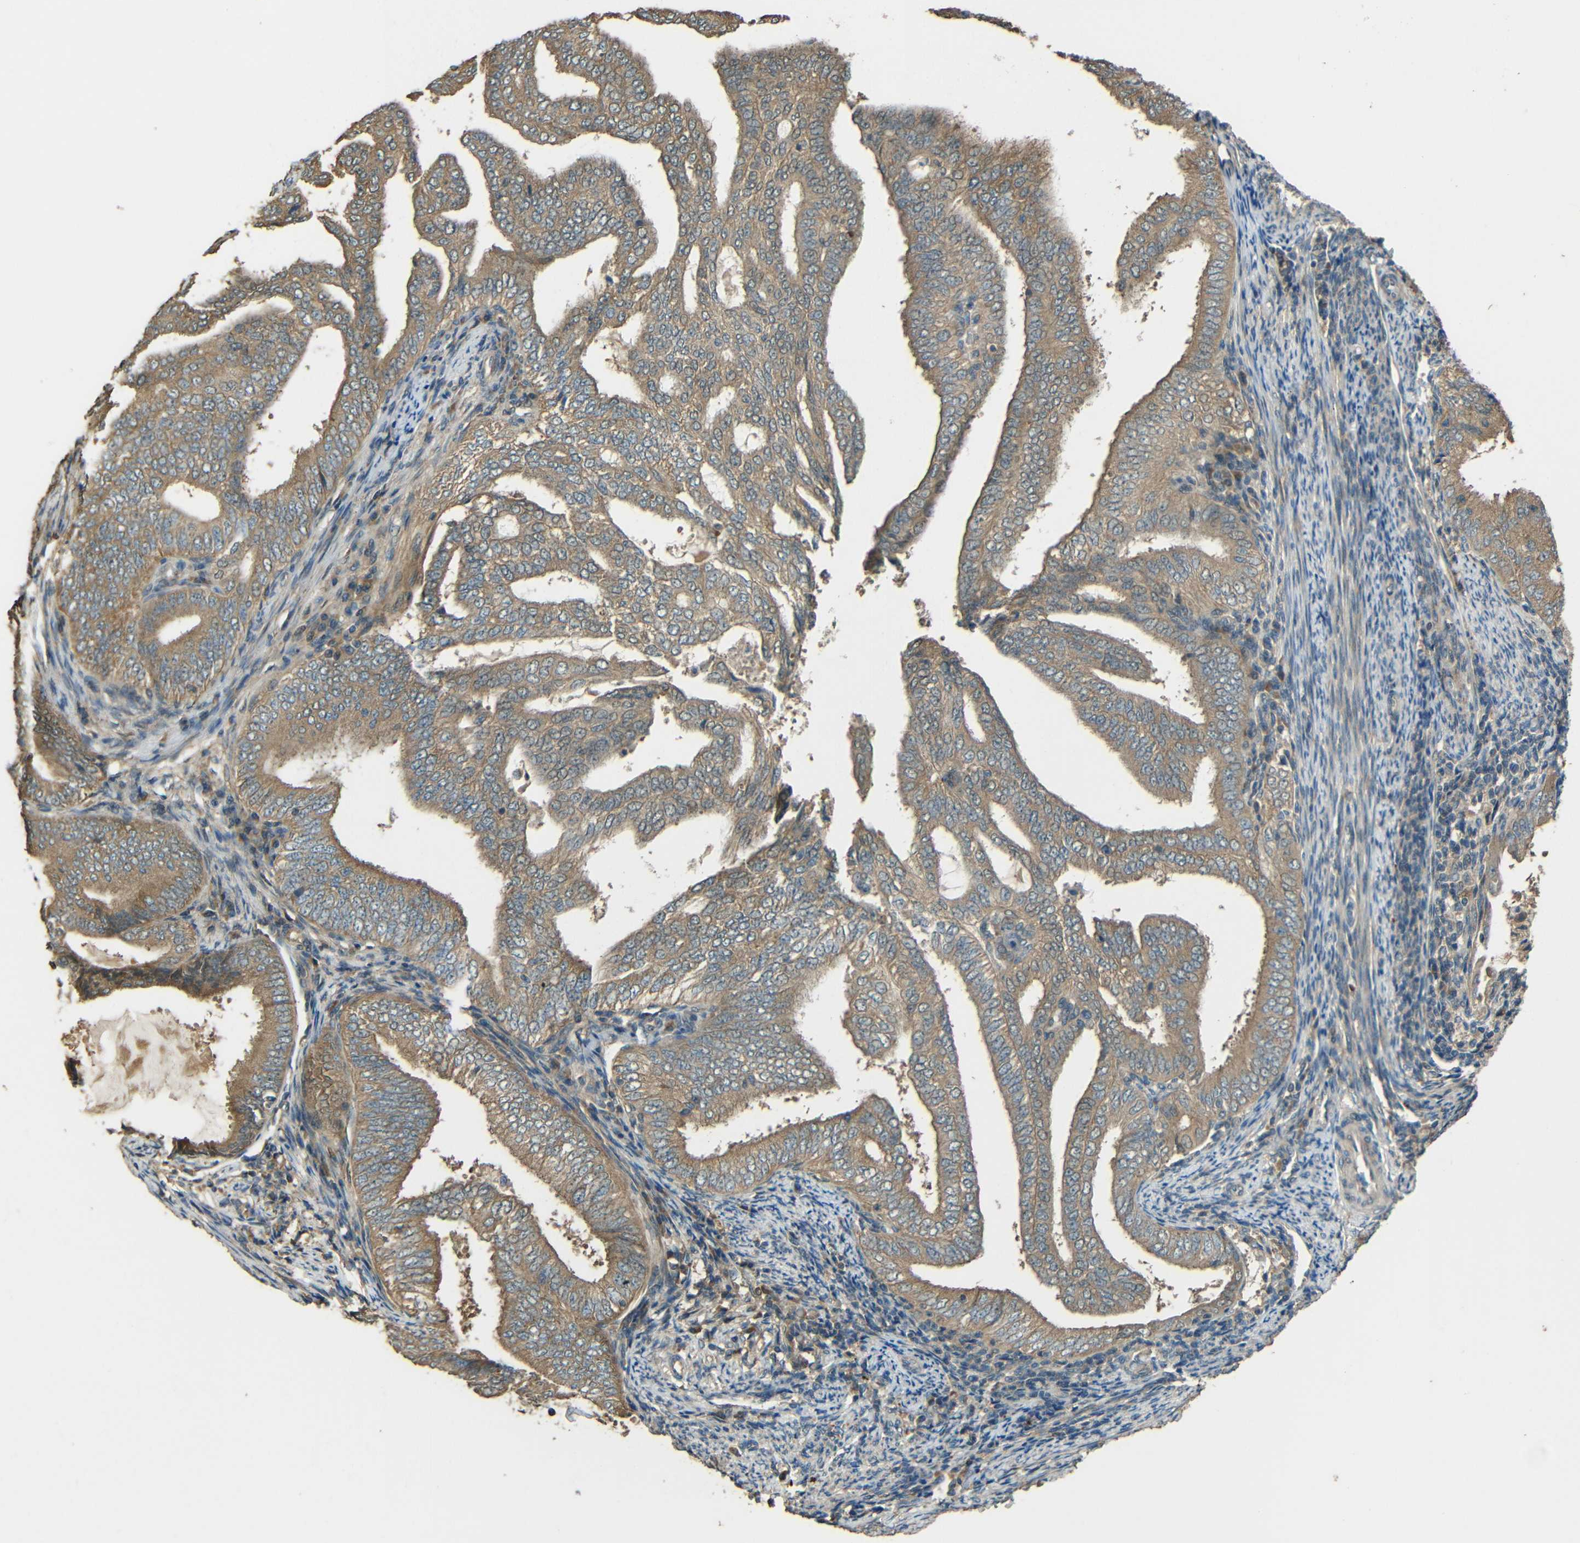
{"staining": {"intensity": "moderate", "quantity": ">75%", "location": "cytoplasmic/membranous"}, "tissue": "endometrial cancer", "cell_type": "Tumor cells", "image_type": "cancer", "snomed": [{"axis": "morphology", "description": "Adenocarcinoma, NOS"}, {"axis": "topography", "description": "Endometrium"}], "caption": "Moderate cytoplasmic/membranous positivity for a protein is present in approximately >75% of tumor cells of adenocarcinoma (endometrial) using immunohistochemistry.", "gene": "ACACA", "patient": {"sex": "female", "age": 58}}